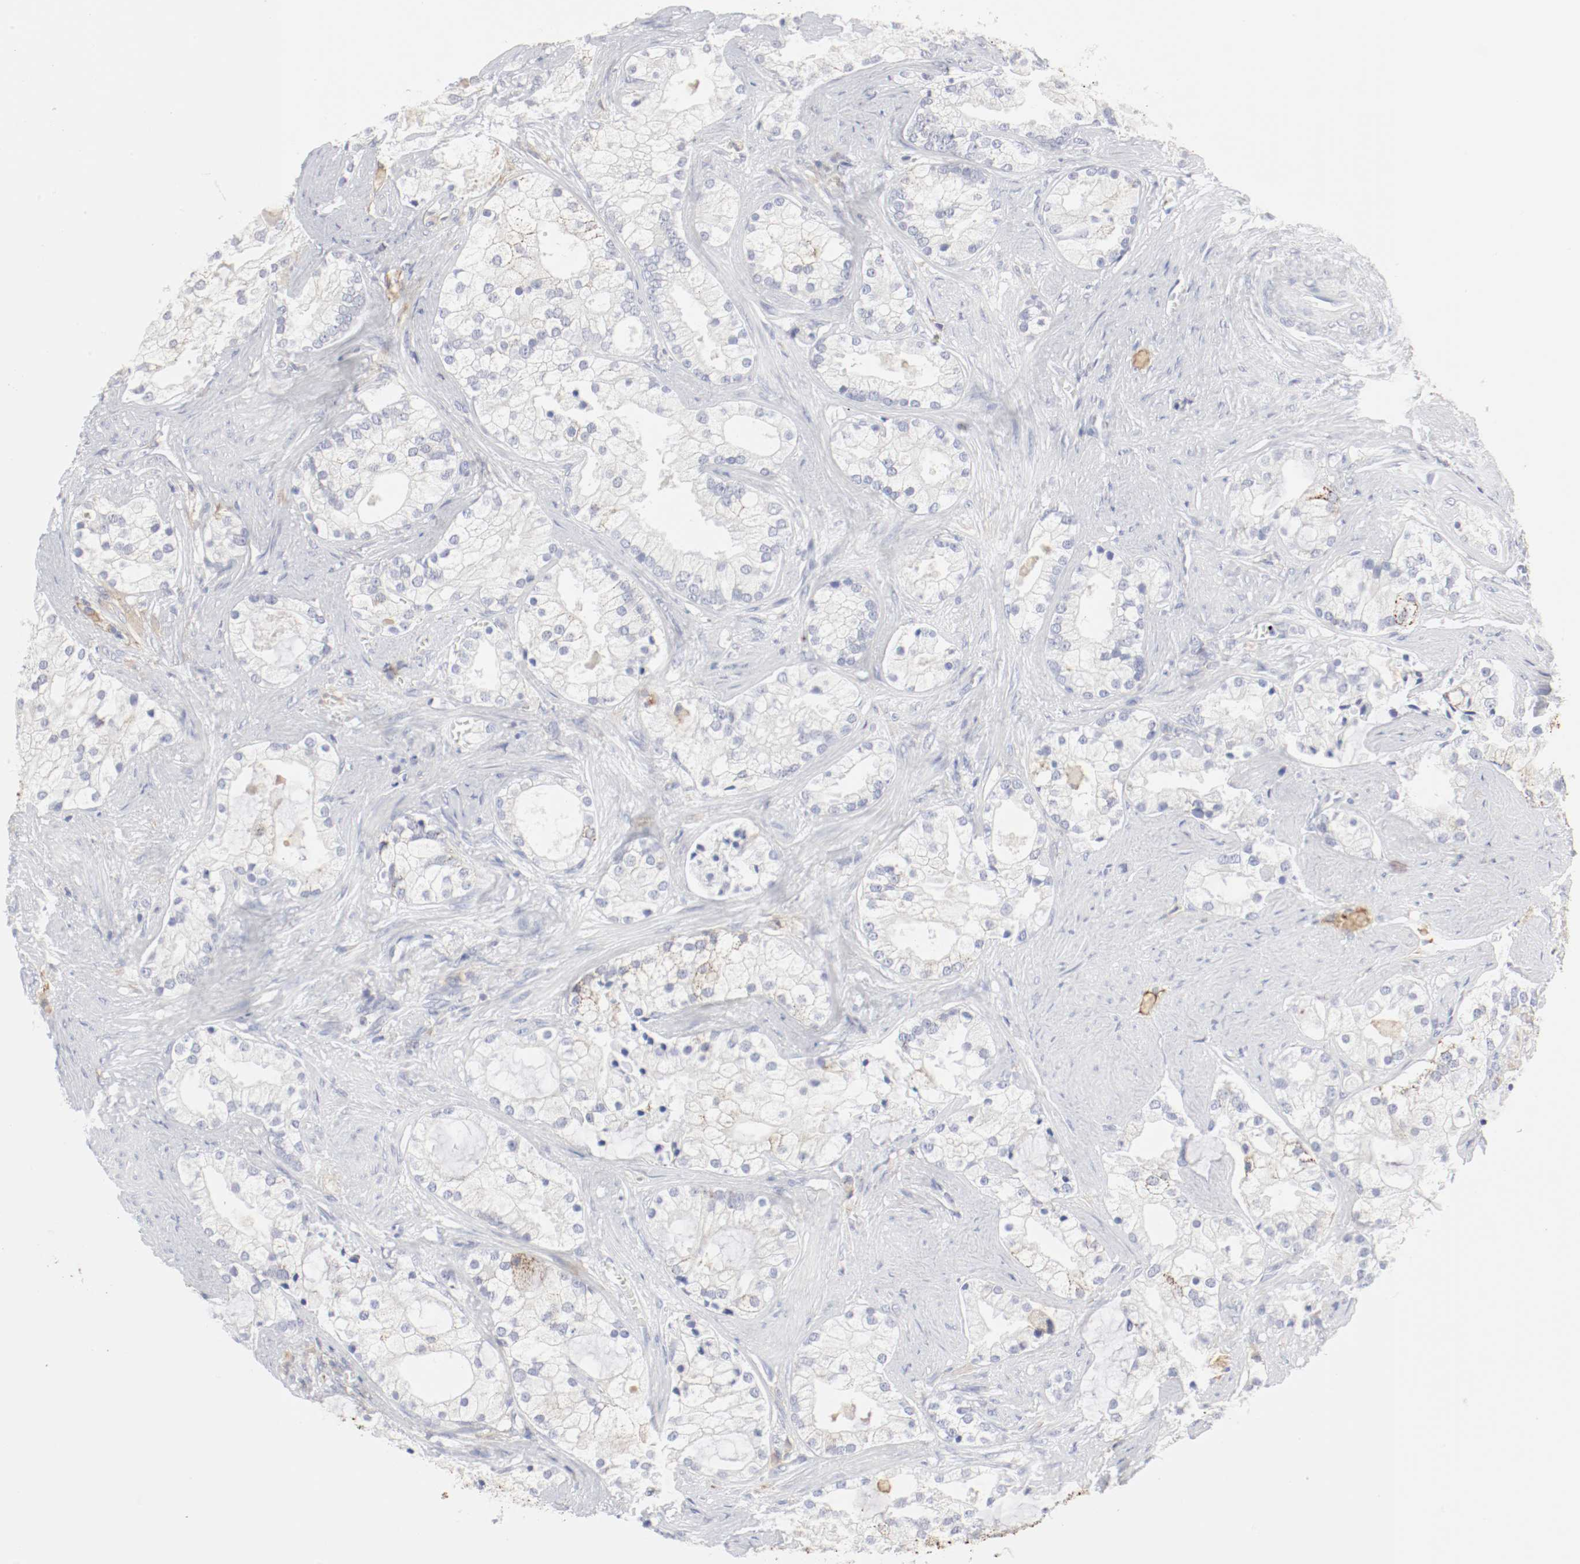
{"staining": {"intensity": "strong", "quantity": "<25%", "location": "cytoplasmic/membranous"}, "tissue": "prostate cancer", "cell_type": "Tumor cells", "image_type": "cancer", "snomed": [{"axis": "morphology", "description": "Adenocarcinoma, Low grade"}, {"axis": "topography", "description": "Prostate"}], "caption": "Human low-grade adenocarcinoma (prostate) stained for a protein (brown) exhibits strong cytoplasmic/membranous positive expression in about <25% of tumor cells.", "gene": "ITGAX", "patient": {"sex": "male", "age": 58}}